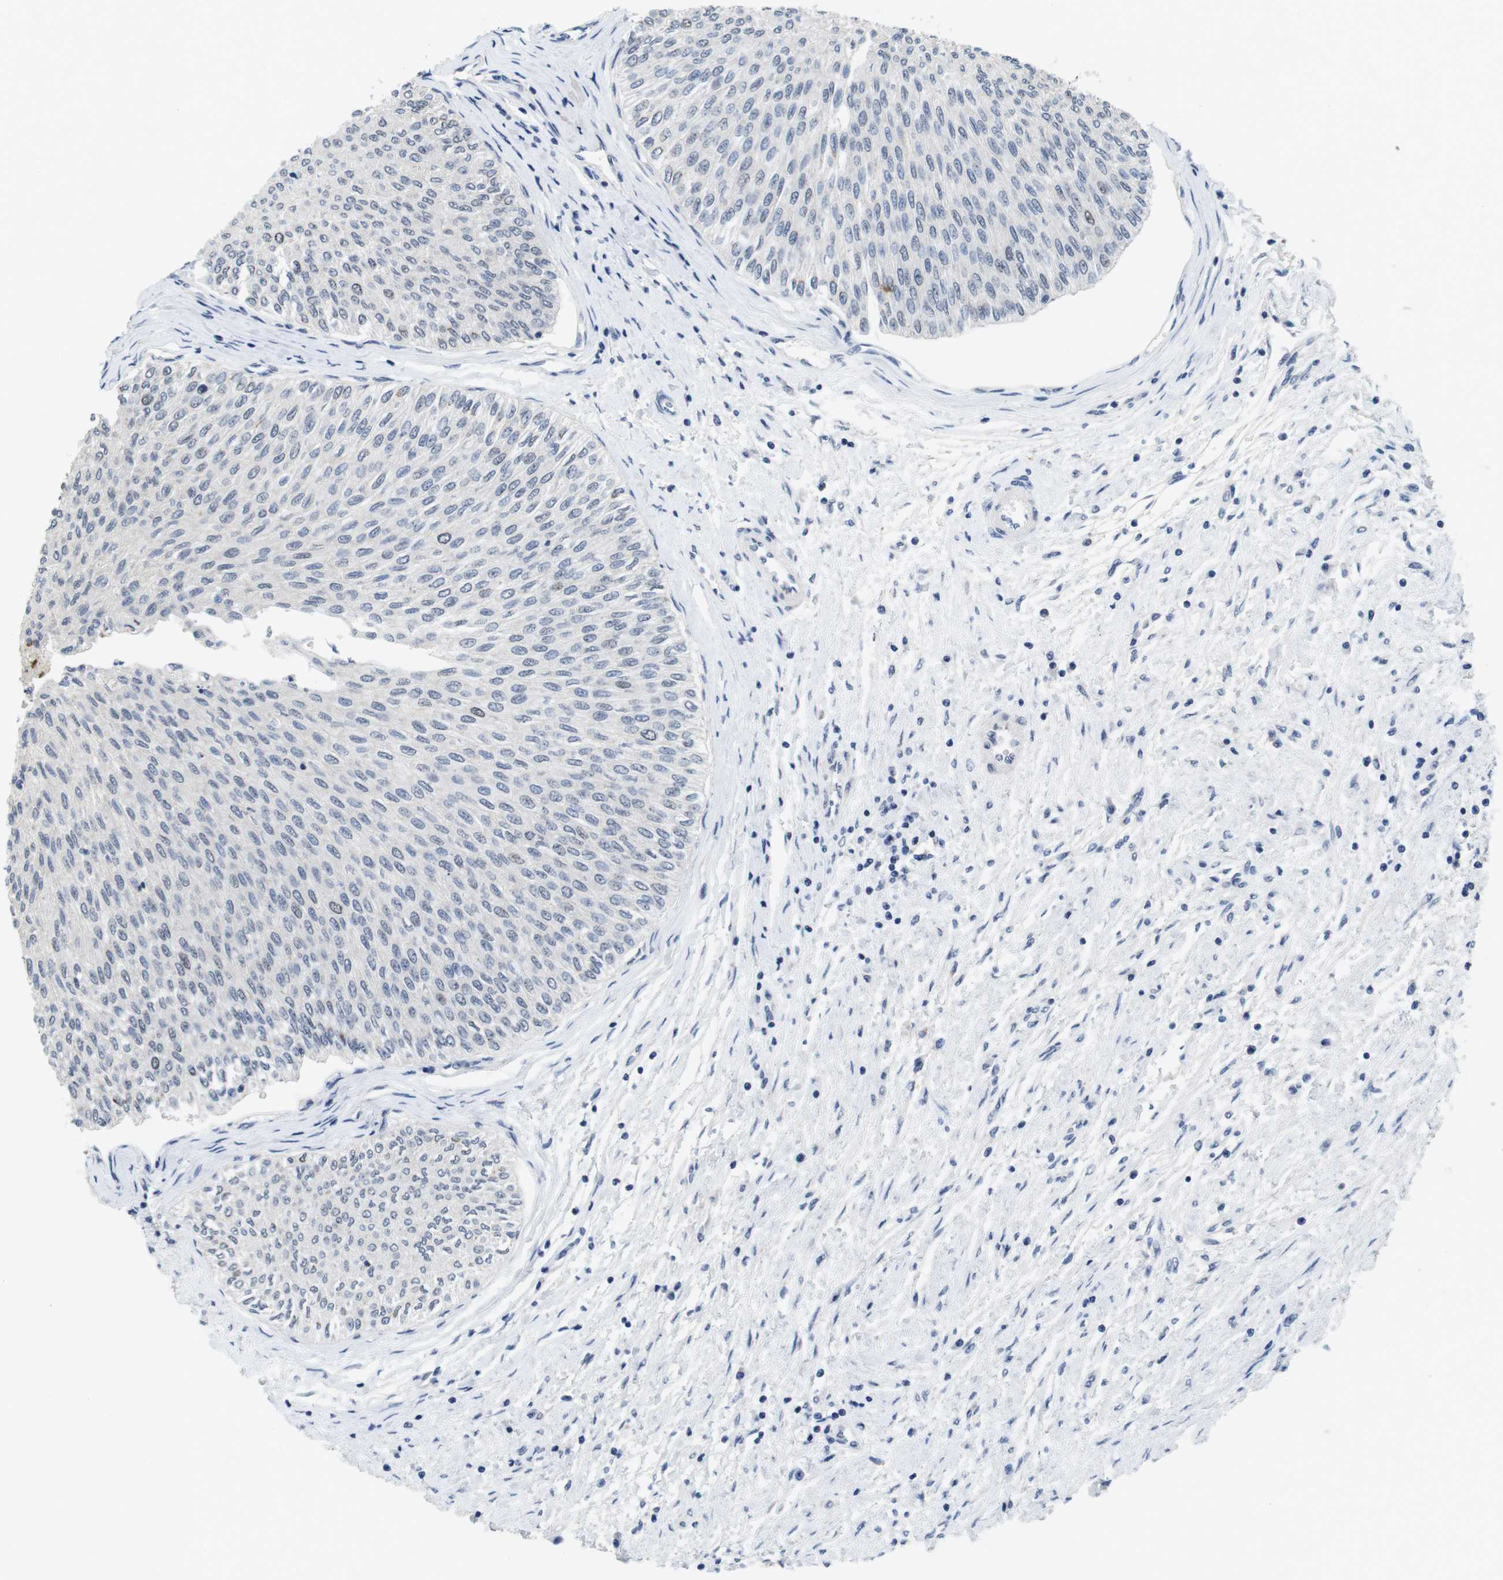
{"staining": {"intensity": "weak", "quantity": "<25%", "location": "nuclear"}, "tissue": "urothelial cancer", "cell_type": "Tumor cells", "image_type": "cancer", "snomed": [{"axis": "morphology", "description": "Urothelial carcinoma, Low grade"}, {"axis": "topography", "description": "Urinary bladder"}], "caption": "Immunohistochemical staining of human urothelial carcinoma (low-grade) demonstrates no significant staining in tumor cells.", "gene": "SKP2", "patient": {"sex": "male", "age": 78}}